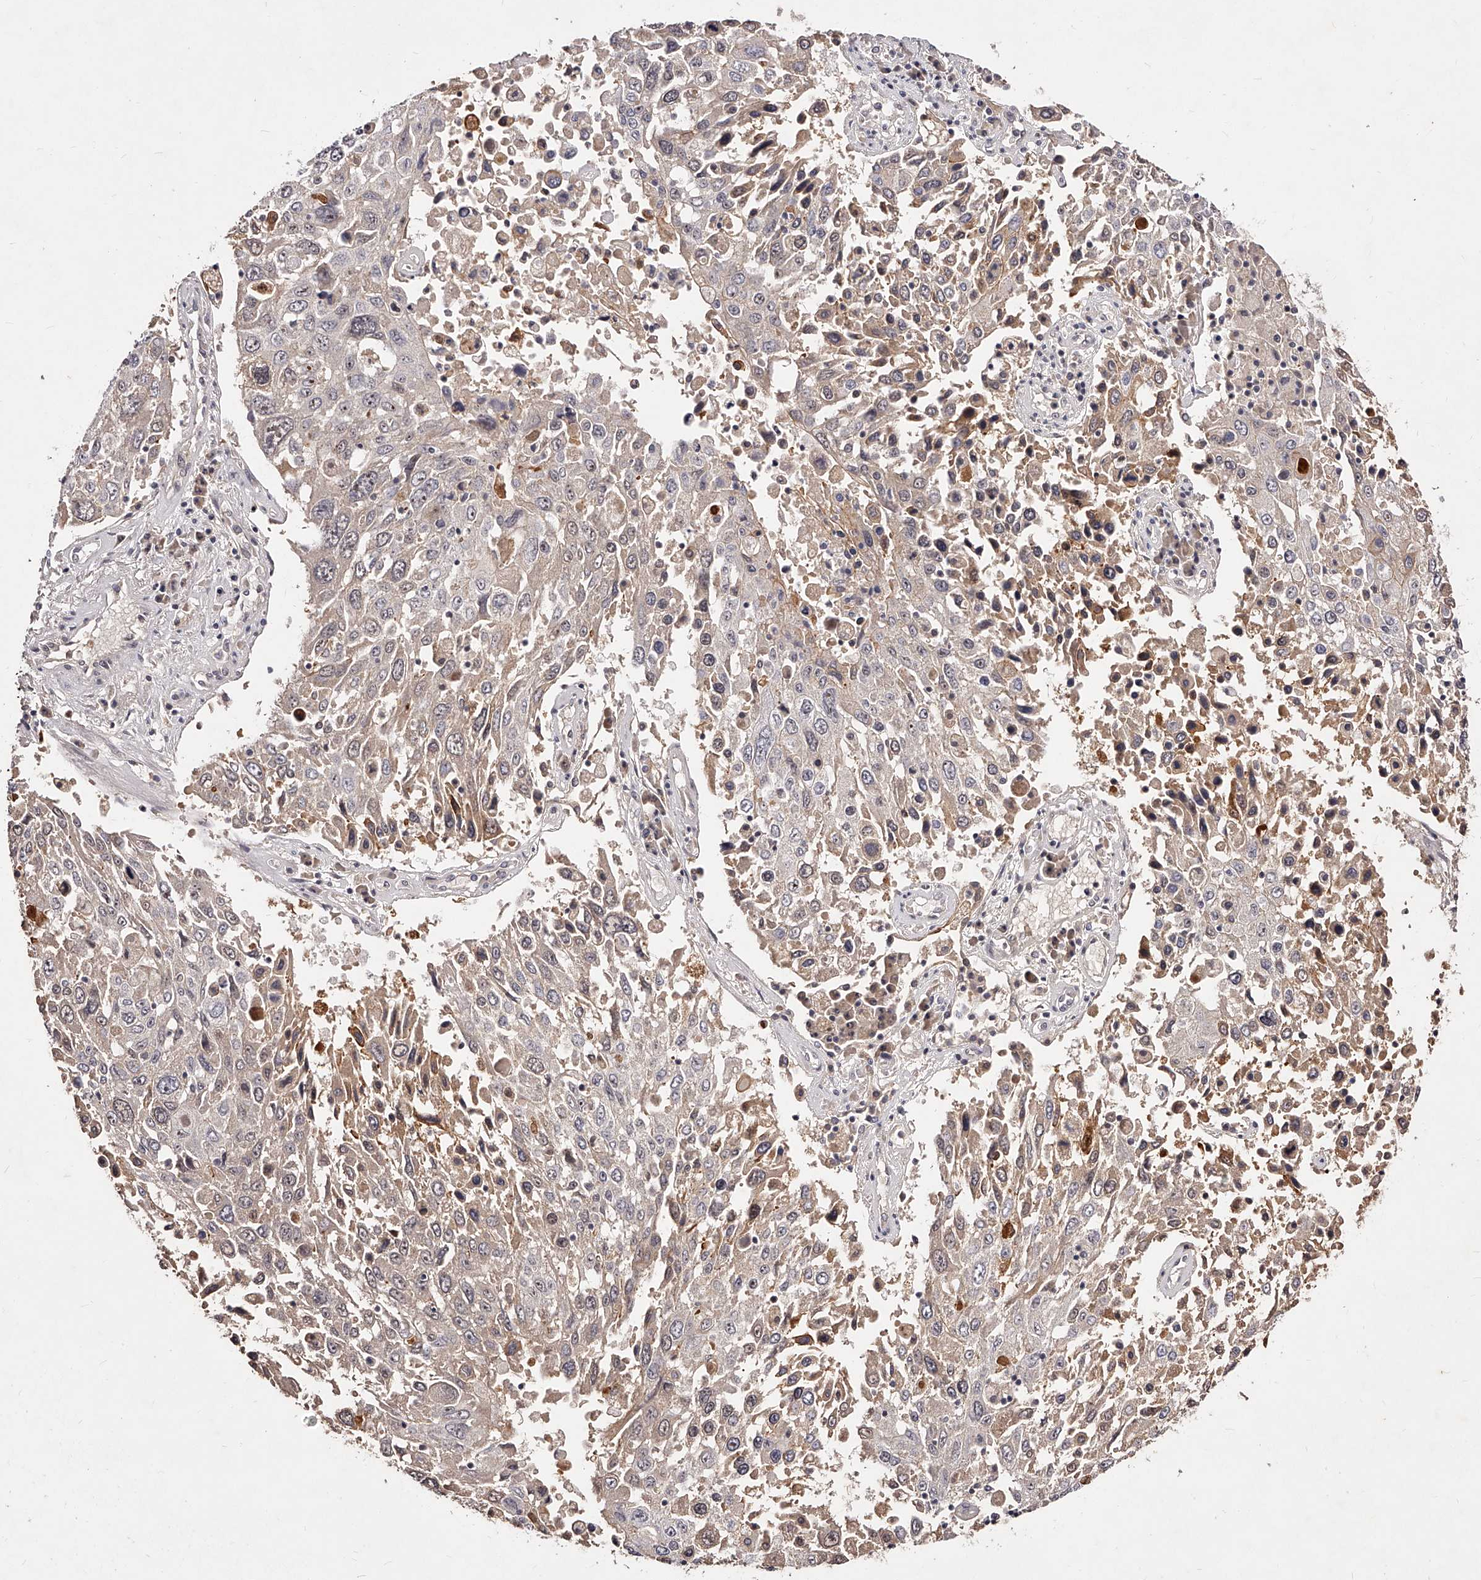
{"staining": {"intensity": "weak", "quantity": "25%-75%", "location": "cytoplasmic/membranous"}, "tissue": "lung cancer", "cell_type": "Tumor cells", "image_type": "cancer", "snomed": [{"axis": "morphology", "description": "Squamous cell carcinoma, NOS"}, {"axis": "topography", "description": "Lung"}], "caption": "There is low levels of weak cytoplasmic/membranous positivity in tumor cells of lung cancer (squamous cell carcinoma), as demonstrated by immunohistochemical staining (brown color).", "gene": "PHACTR1", "patient": {"sex": "male", "age": 65}}